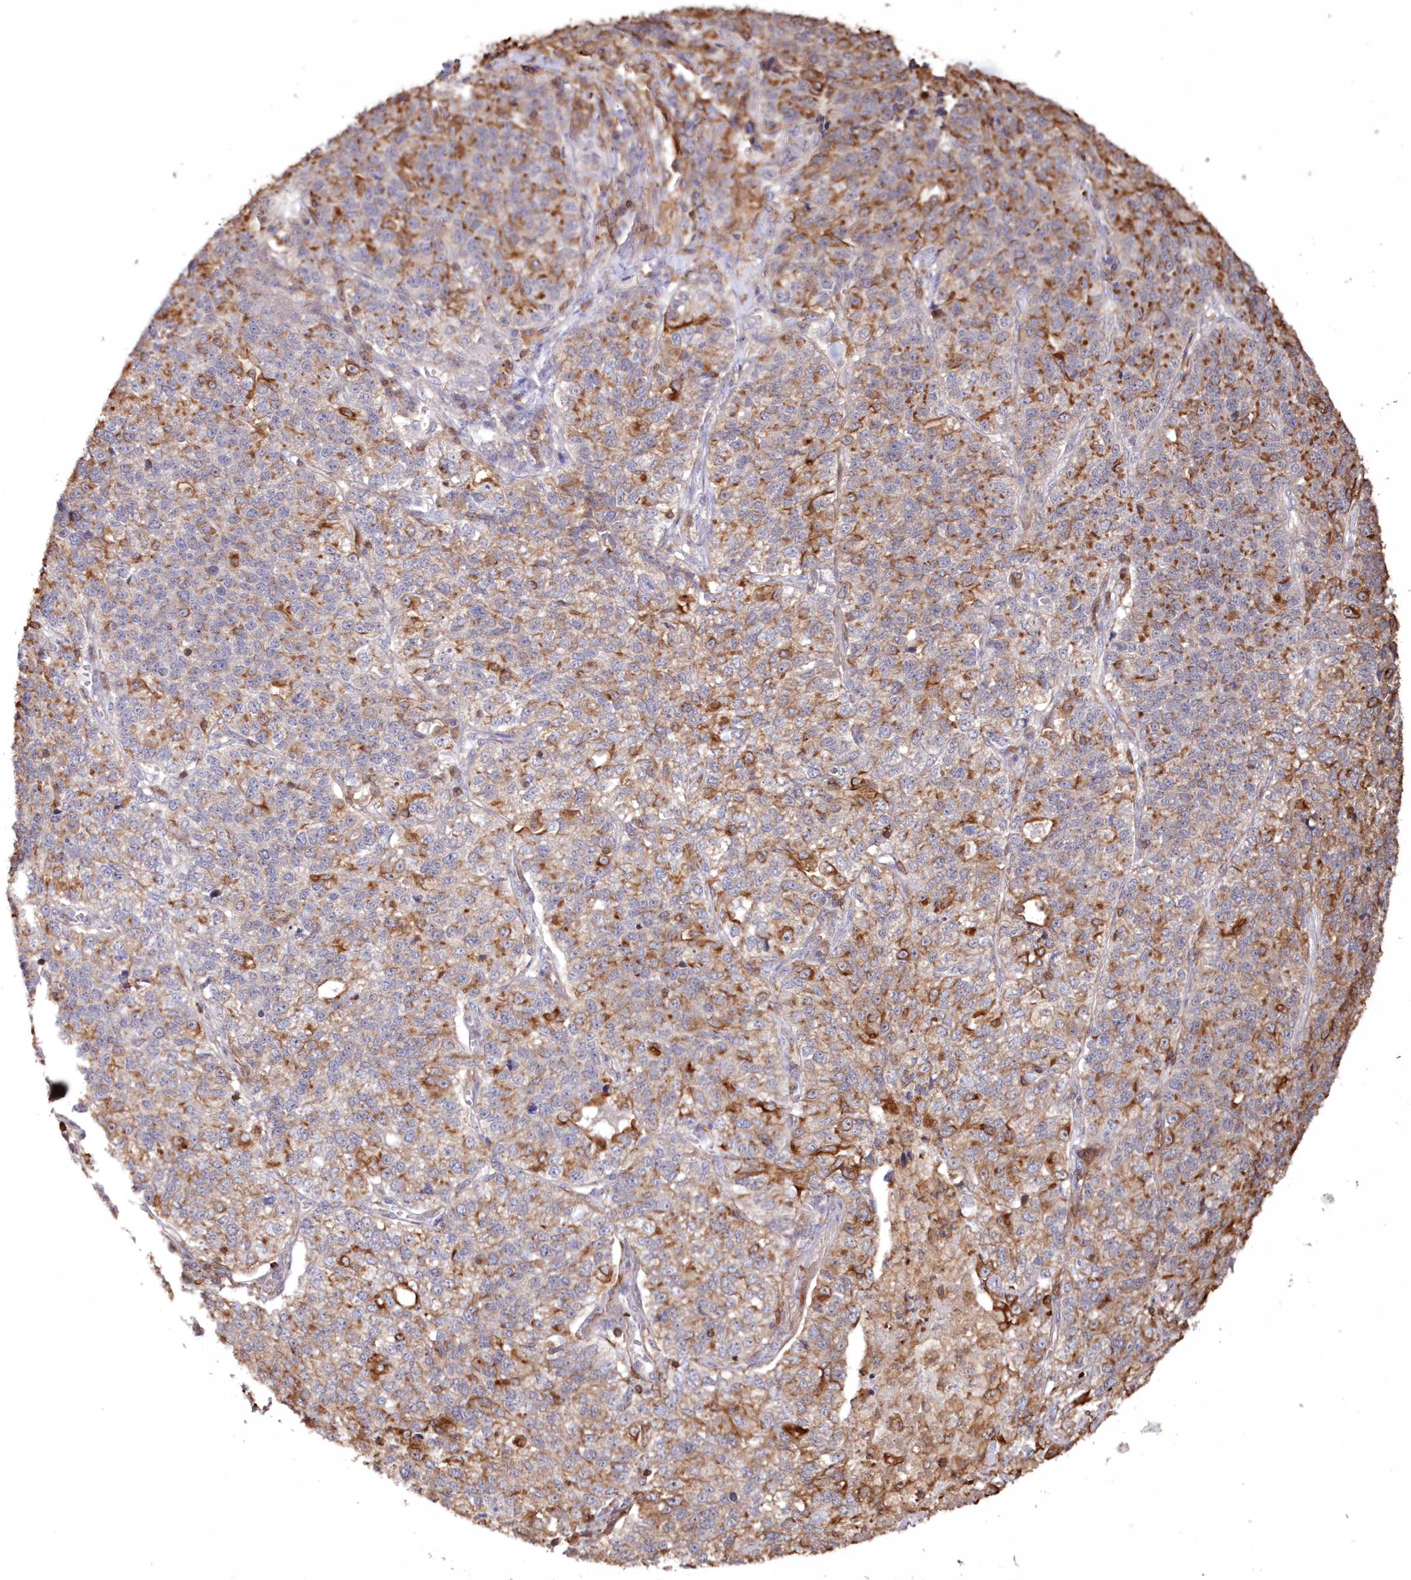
{"staining": {"intensity": "moderate", "quantity": "<25%", "location": "cytoplasmic/membranous"}, "tissue": "lung cancer", "cell_type": "Tumor cells", "image_type": "cancer", "snomed": [{"axis": "morphology", "description": "Adenocarcinoma, NOS"}, {"axis": "topography", "description": "Lung"}], "caption": "Lung cancer stained with immunohistochemistry shows moderate cytoplasmic/membranous positivity in approximately <25% of tumor cells.", "gene": "SNED1", "patient": {"sex": "male", "age": 49}}